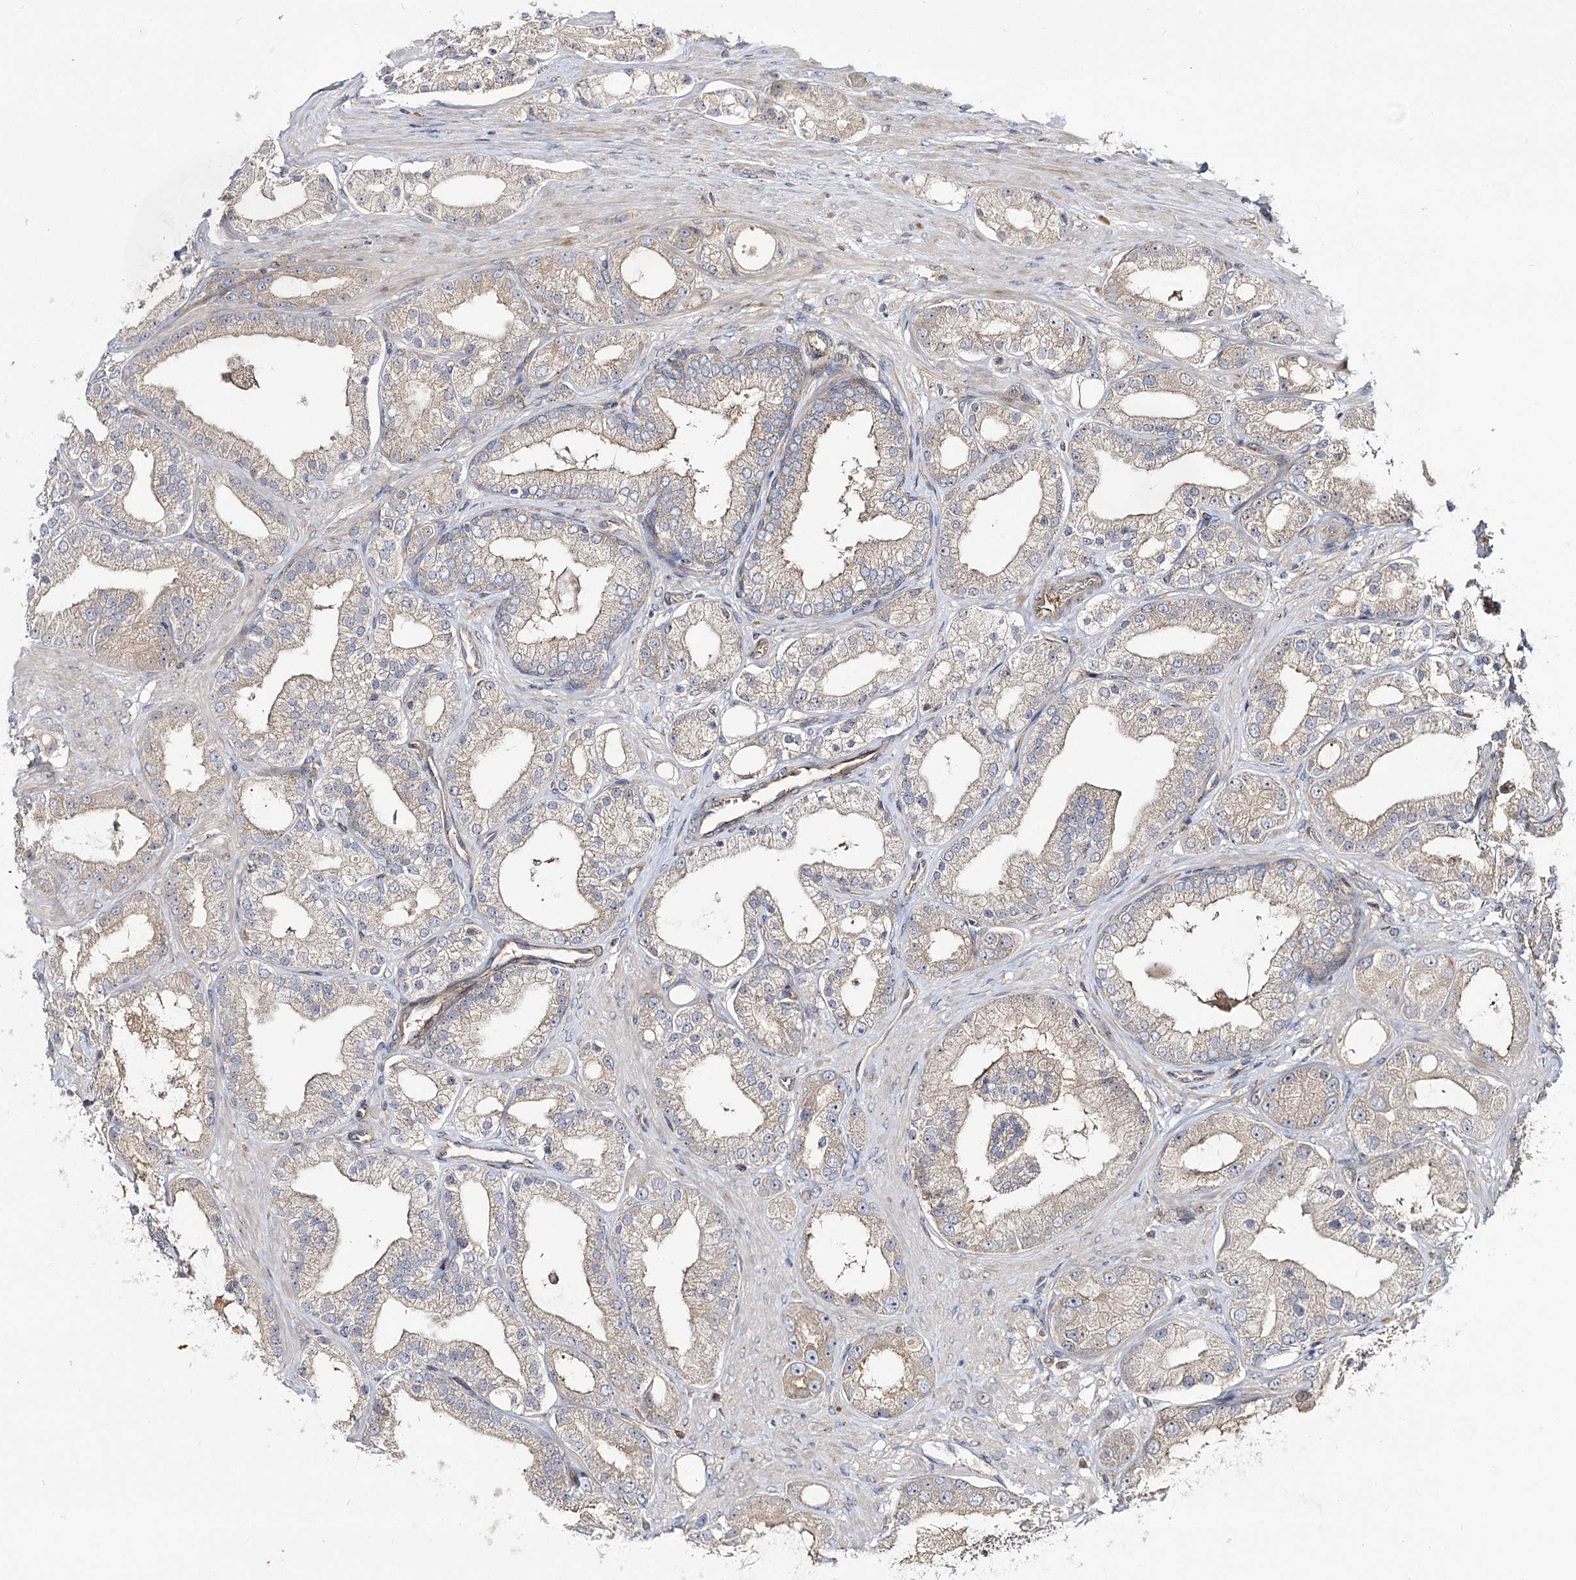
{"staining": {"intensity": "weak", "quantity": "25%-75%", "location": "cytoplasmic/membranous"}, "tissue": "prostate cancer", "cell_type": "Tumor cells", "image_type": "cancer", "snomed": [{"axis": "morphology", "description": "Adenocarcinoma, Low grade"}, {"axis": "topography", "description": "Prostate"}], "caption": "The histopathology image reveals staining of prostate cancer (adenocarcinoma (low-grade)), revealing weak cytoplasmic/membranous protein staining (brown color) within tumor cells.", "gene": "C11orf80", "patient": {"sex": "male", "age": 67}}